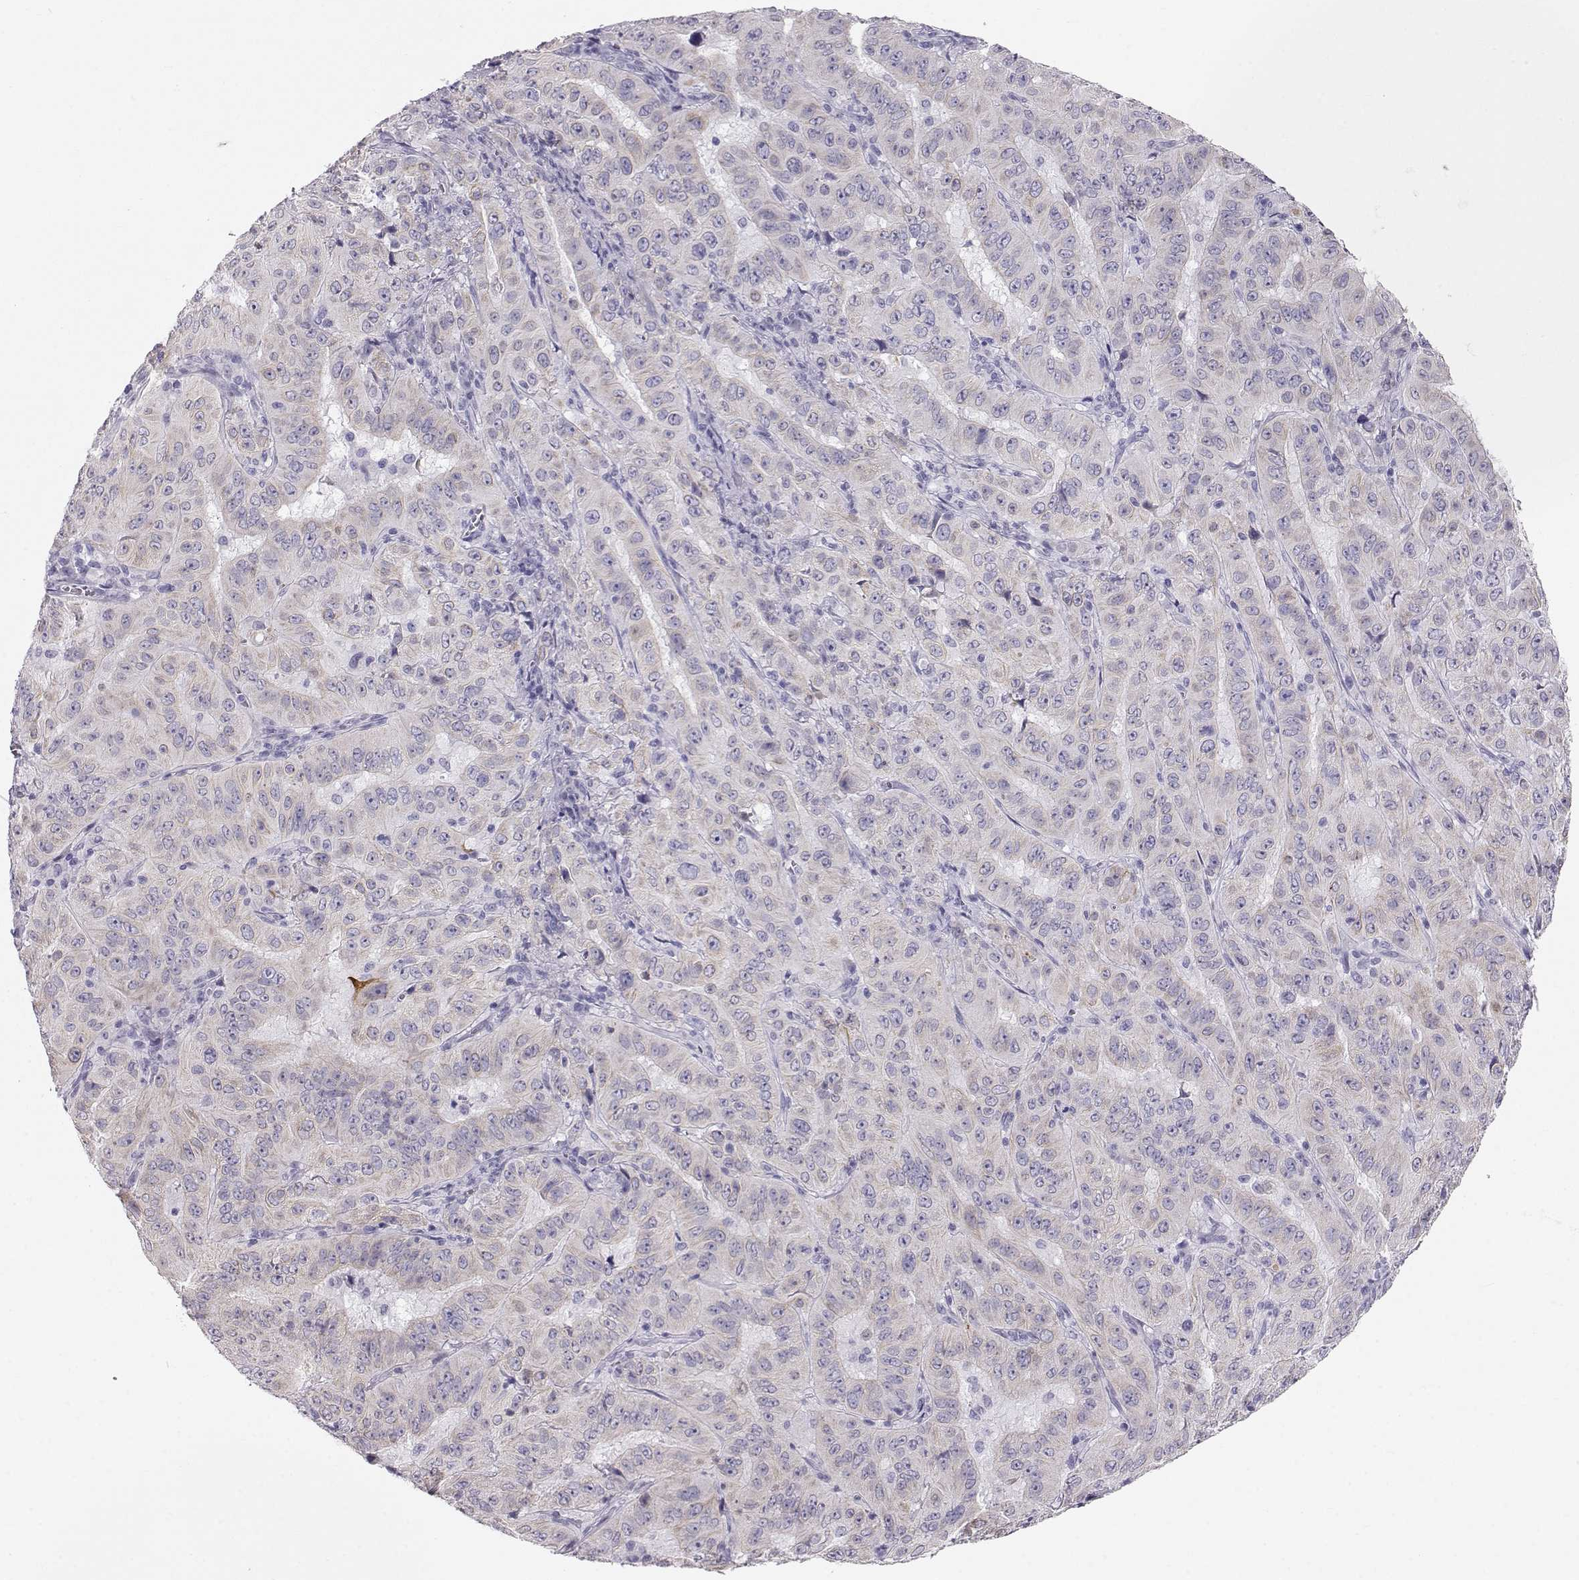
{"staining": {"intensity": "weak", "quantity": "25%-75%", "location": "cytoplasmic/membranous"}, "tissue": "pancreatic cancer", "cell_type": "Tumor cells", "image_type": "cancer", "snomed": [{"axis": "morphology", "description": "Adenocarcinoma, NOS"}, {"axis": "topography", "description": "Pancreas"}], "caption": "Protein staining exhibits weak cytoplasmic/membranous staining in approximately 25%-75% of tumor cells in pancreatic adenocarcinoma.", "gene": "GPR26", "patient": {"sex": "male", "age": 63}}